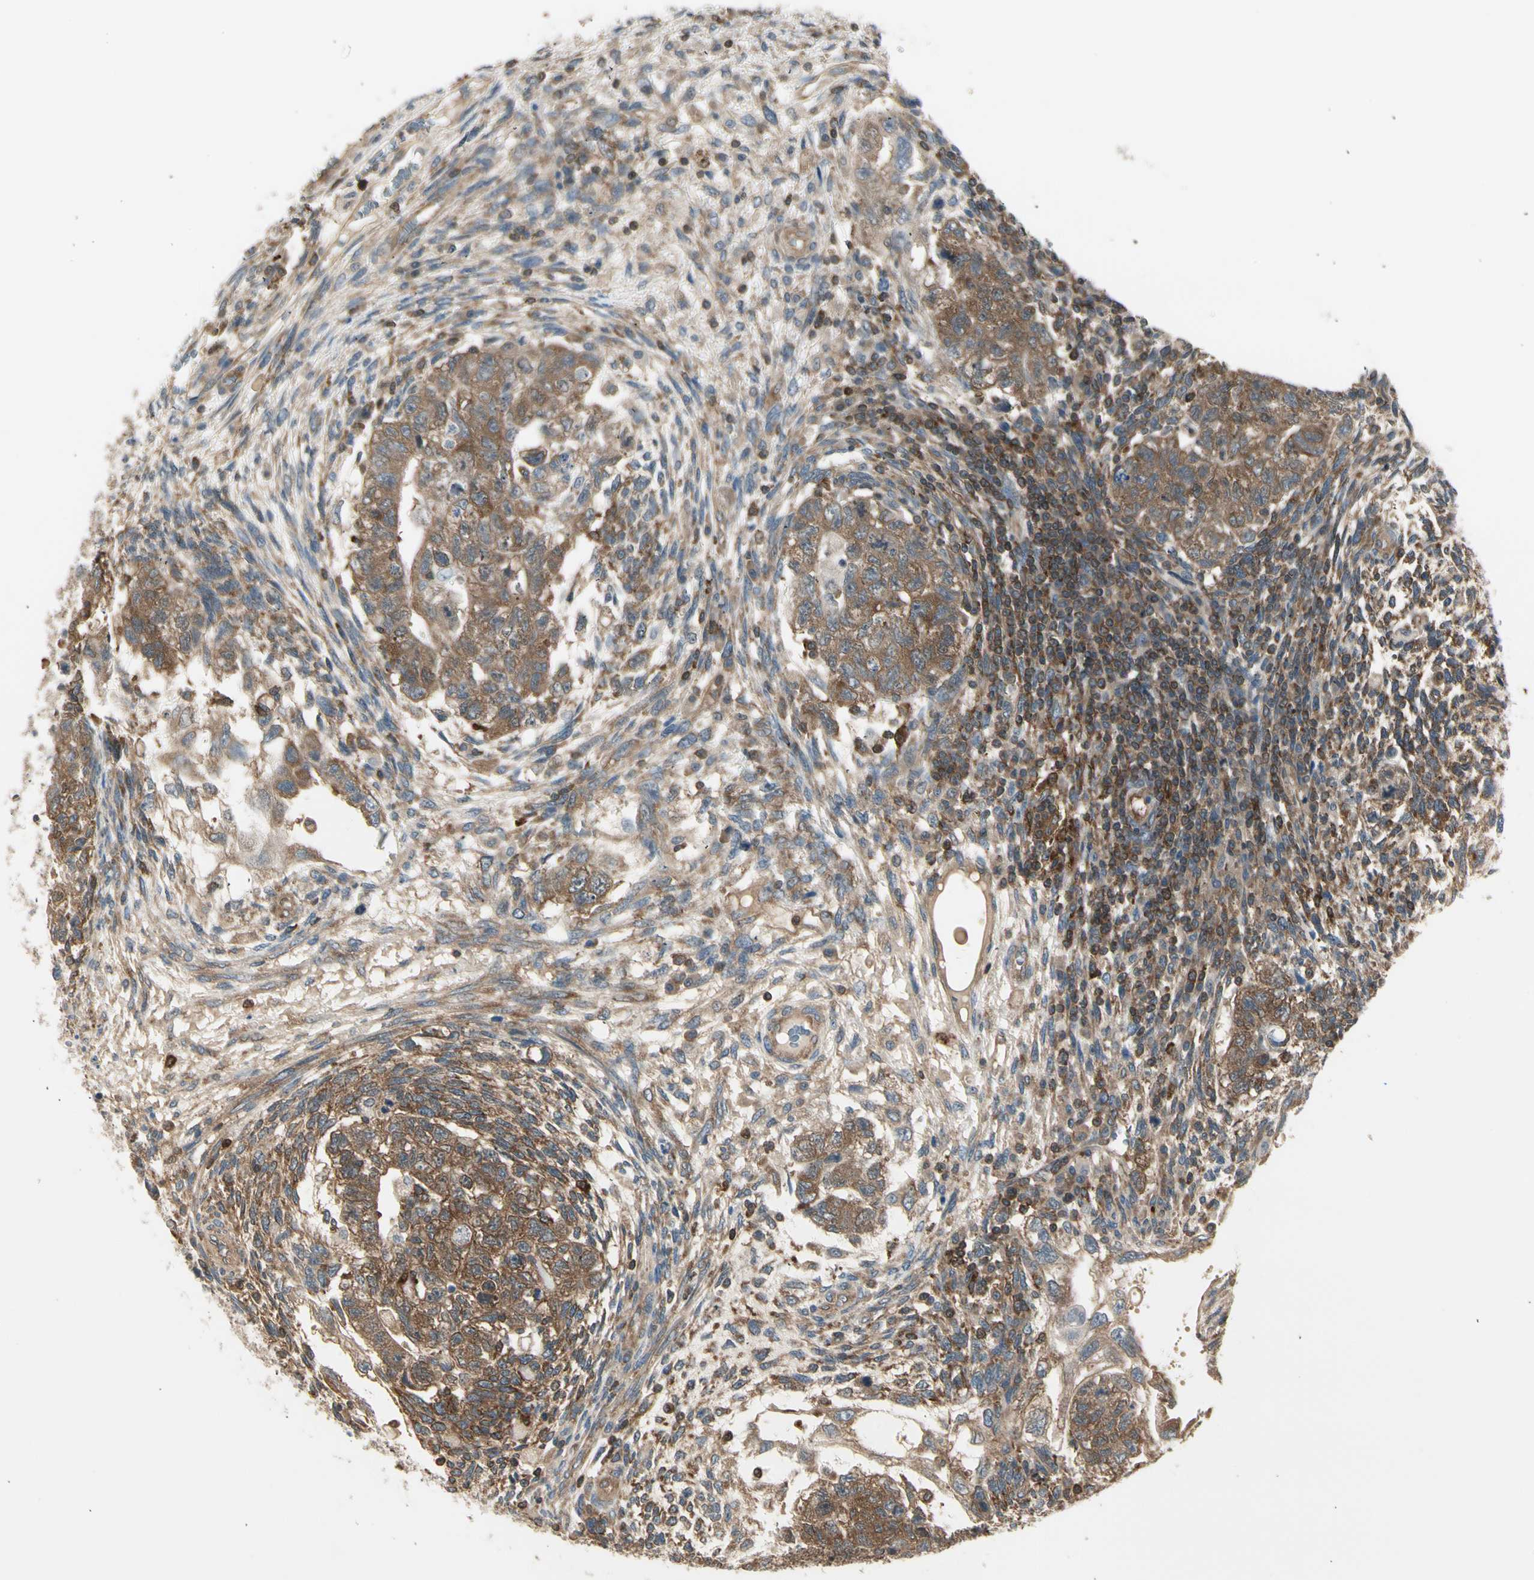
{"staining": {"intensity": "moderate", "quantity": ">75%", "location": "cytoplasmic/membranous"}, "tissue": "testis cancer", "cell_type": "Tumor cells", "image_type": "cancer", "snomed": [{"axis": "morphology", "description": "Normal tissue, NOS"}, {"axis": "morphology", "description": "Carcinoma, Embryonal, NOS"}, {"axis": "topography", "description": "Testis"}], "caption": "Tumor cells show moderate cytoplasmic/membranous staining in about >75% of cells in testis embryonal carcinoma. (IHC, brightfield microscopy, high magnification).", "gene": "OXSR1", "patient": {"sex": "male", "age": 36}}